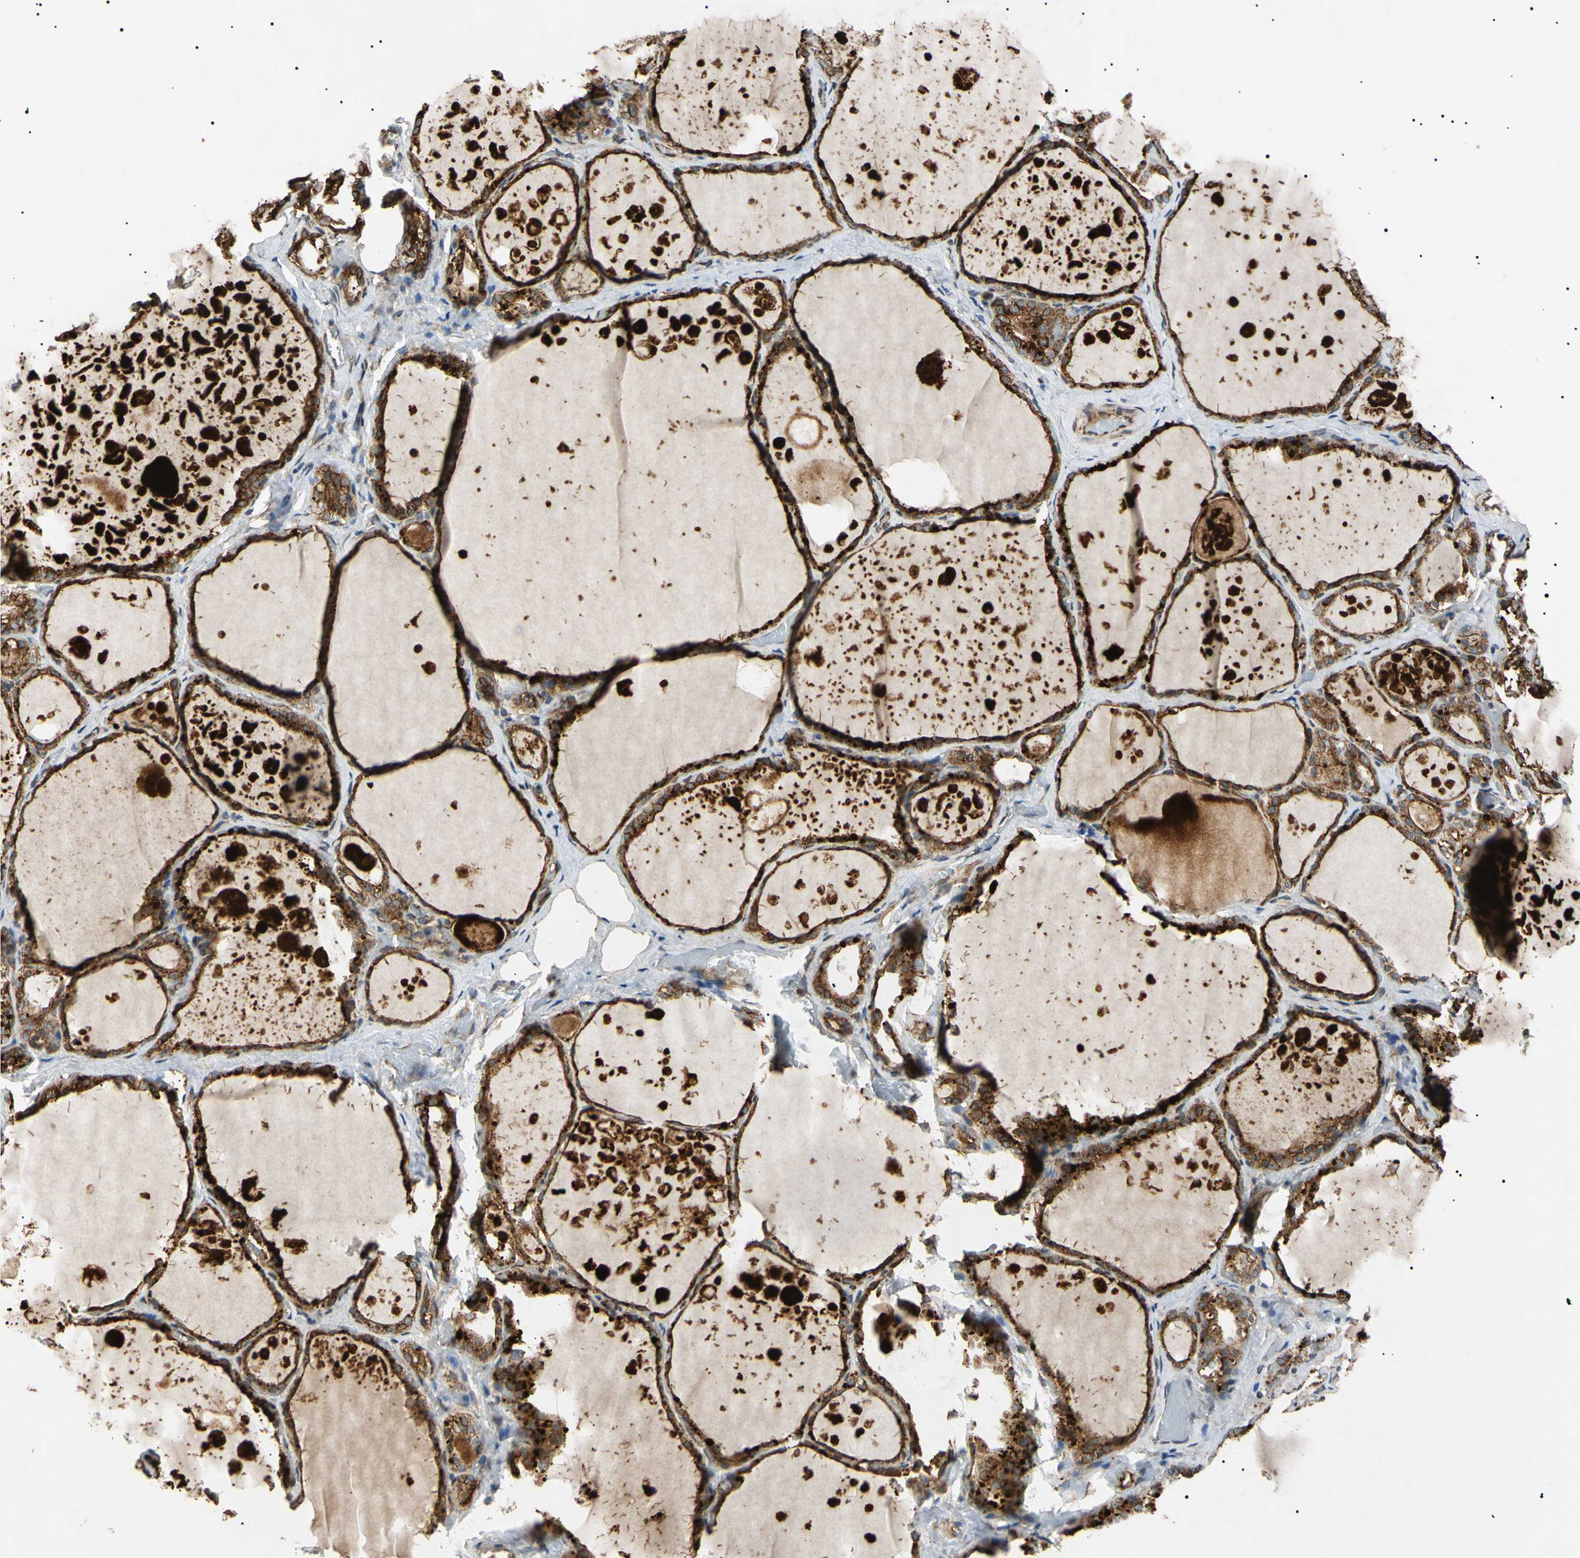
{"staining": {"intensity": "moderate", "quantity": ">75%", "location": "cytoplasmic/membranous"}, "tissue": "thyroid gland", "cell_type": "Glandular cells", "image_type": "normal", "snomed": [{"axis": "morphology", "description": "Normal tissue, NOS"}, {"axis": "topography", "description": "Thyroid gland"}], "caption": "DAB immunohistochemical staining of normal human thyroid gland displays moderate cytoplasmic/membranous protein expression in about >75% of glandular cells.", "gene": "TUBB4A", "patient": {"sex": "male", "age": 61}}